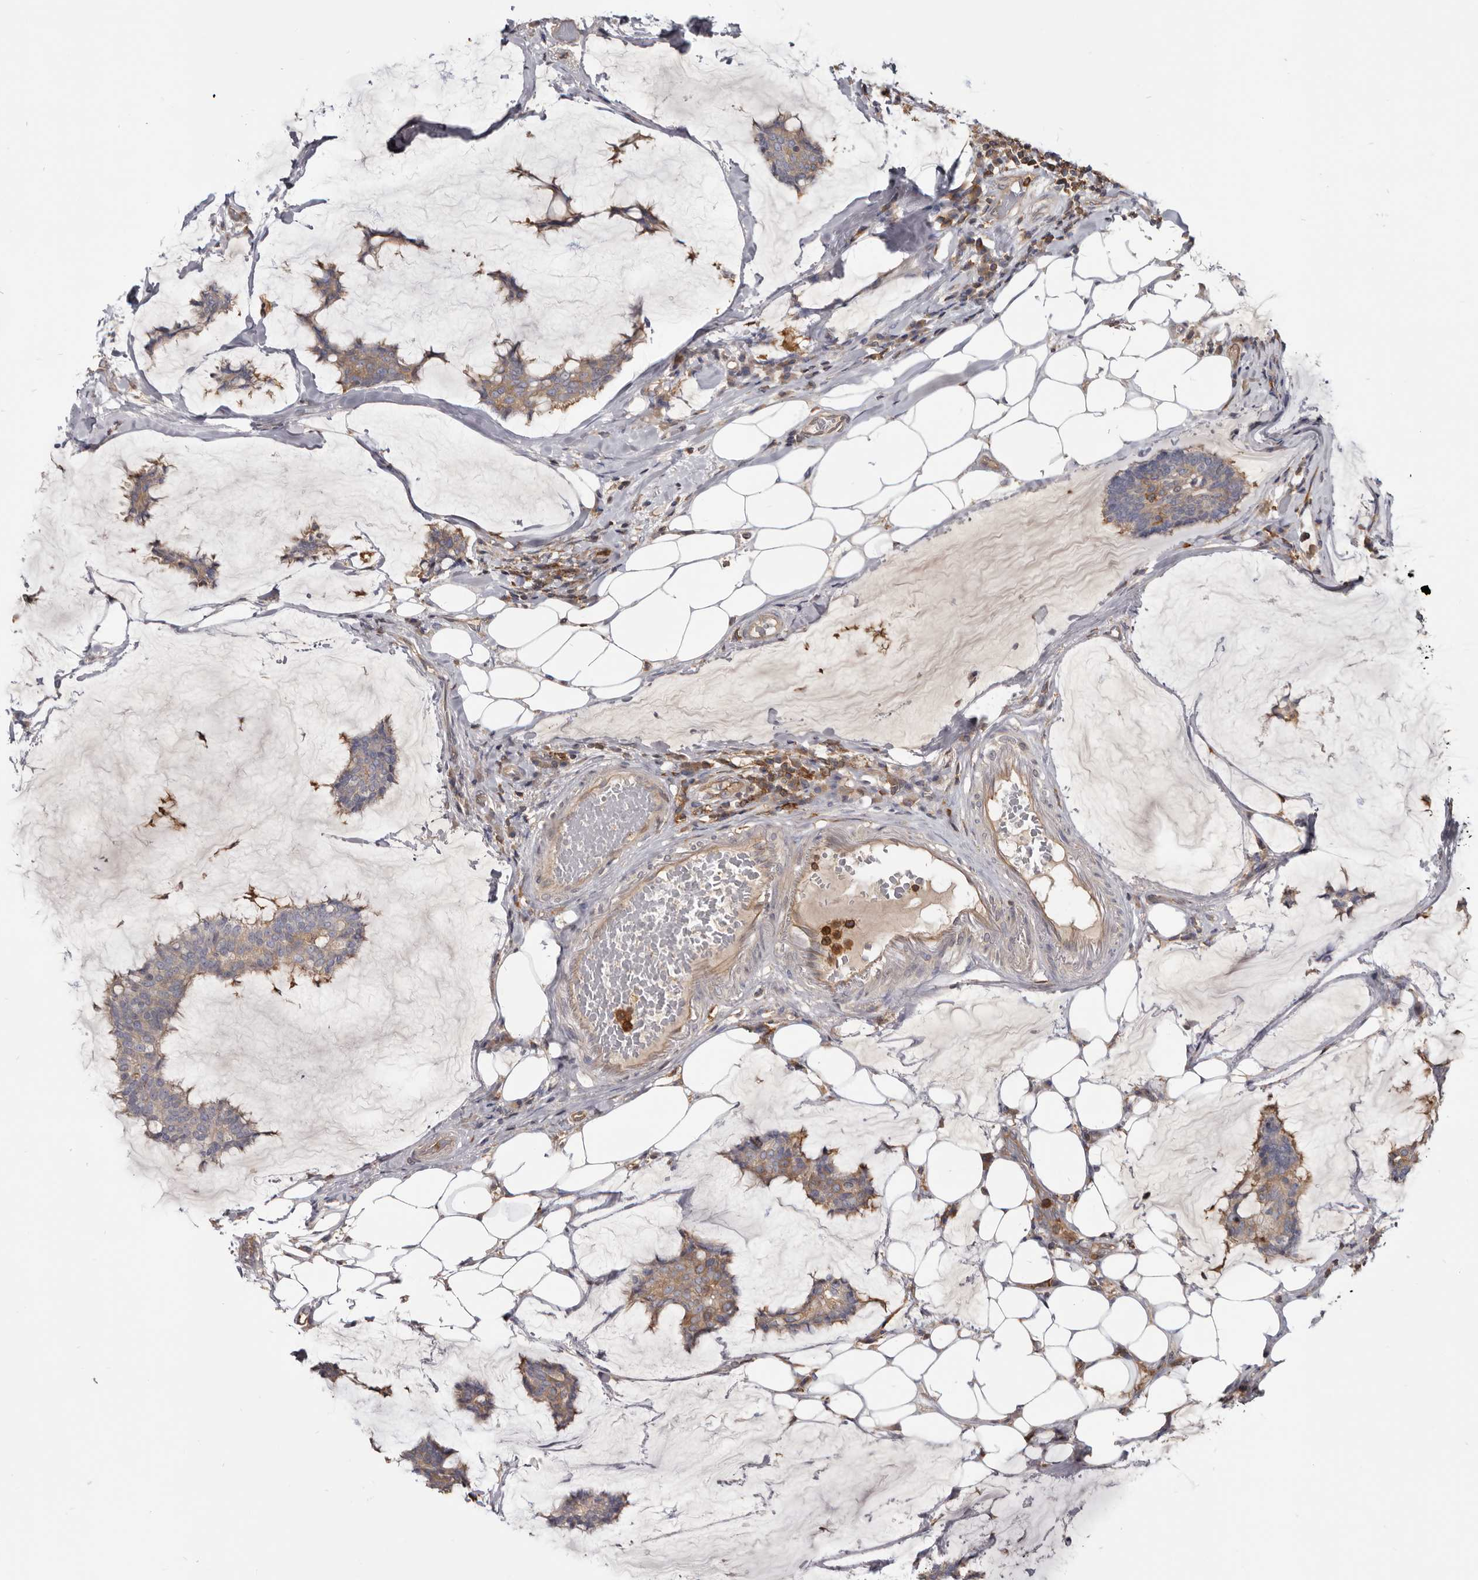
{"staining": {"intensity": "weak", "quantity": ">75%", "location": "cytoplasmic/membranous"}, "tissue": "breast cancer", "cell_type": "Tumor cells", "image_type": "cancer", "snomed": [{"axis": "morphology", "description": "Duct carcinoma"}, {"axis": "topography", "description": "Breast"}], "caption": "Human breast intraductal carcinoma stained for a protein (brown) shows weak cytoplasmic/membranous positive positivity in approximately >75% of tumor cells.", "gene": "CBL", "patient": {"sex": "female", "age": 93}}